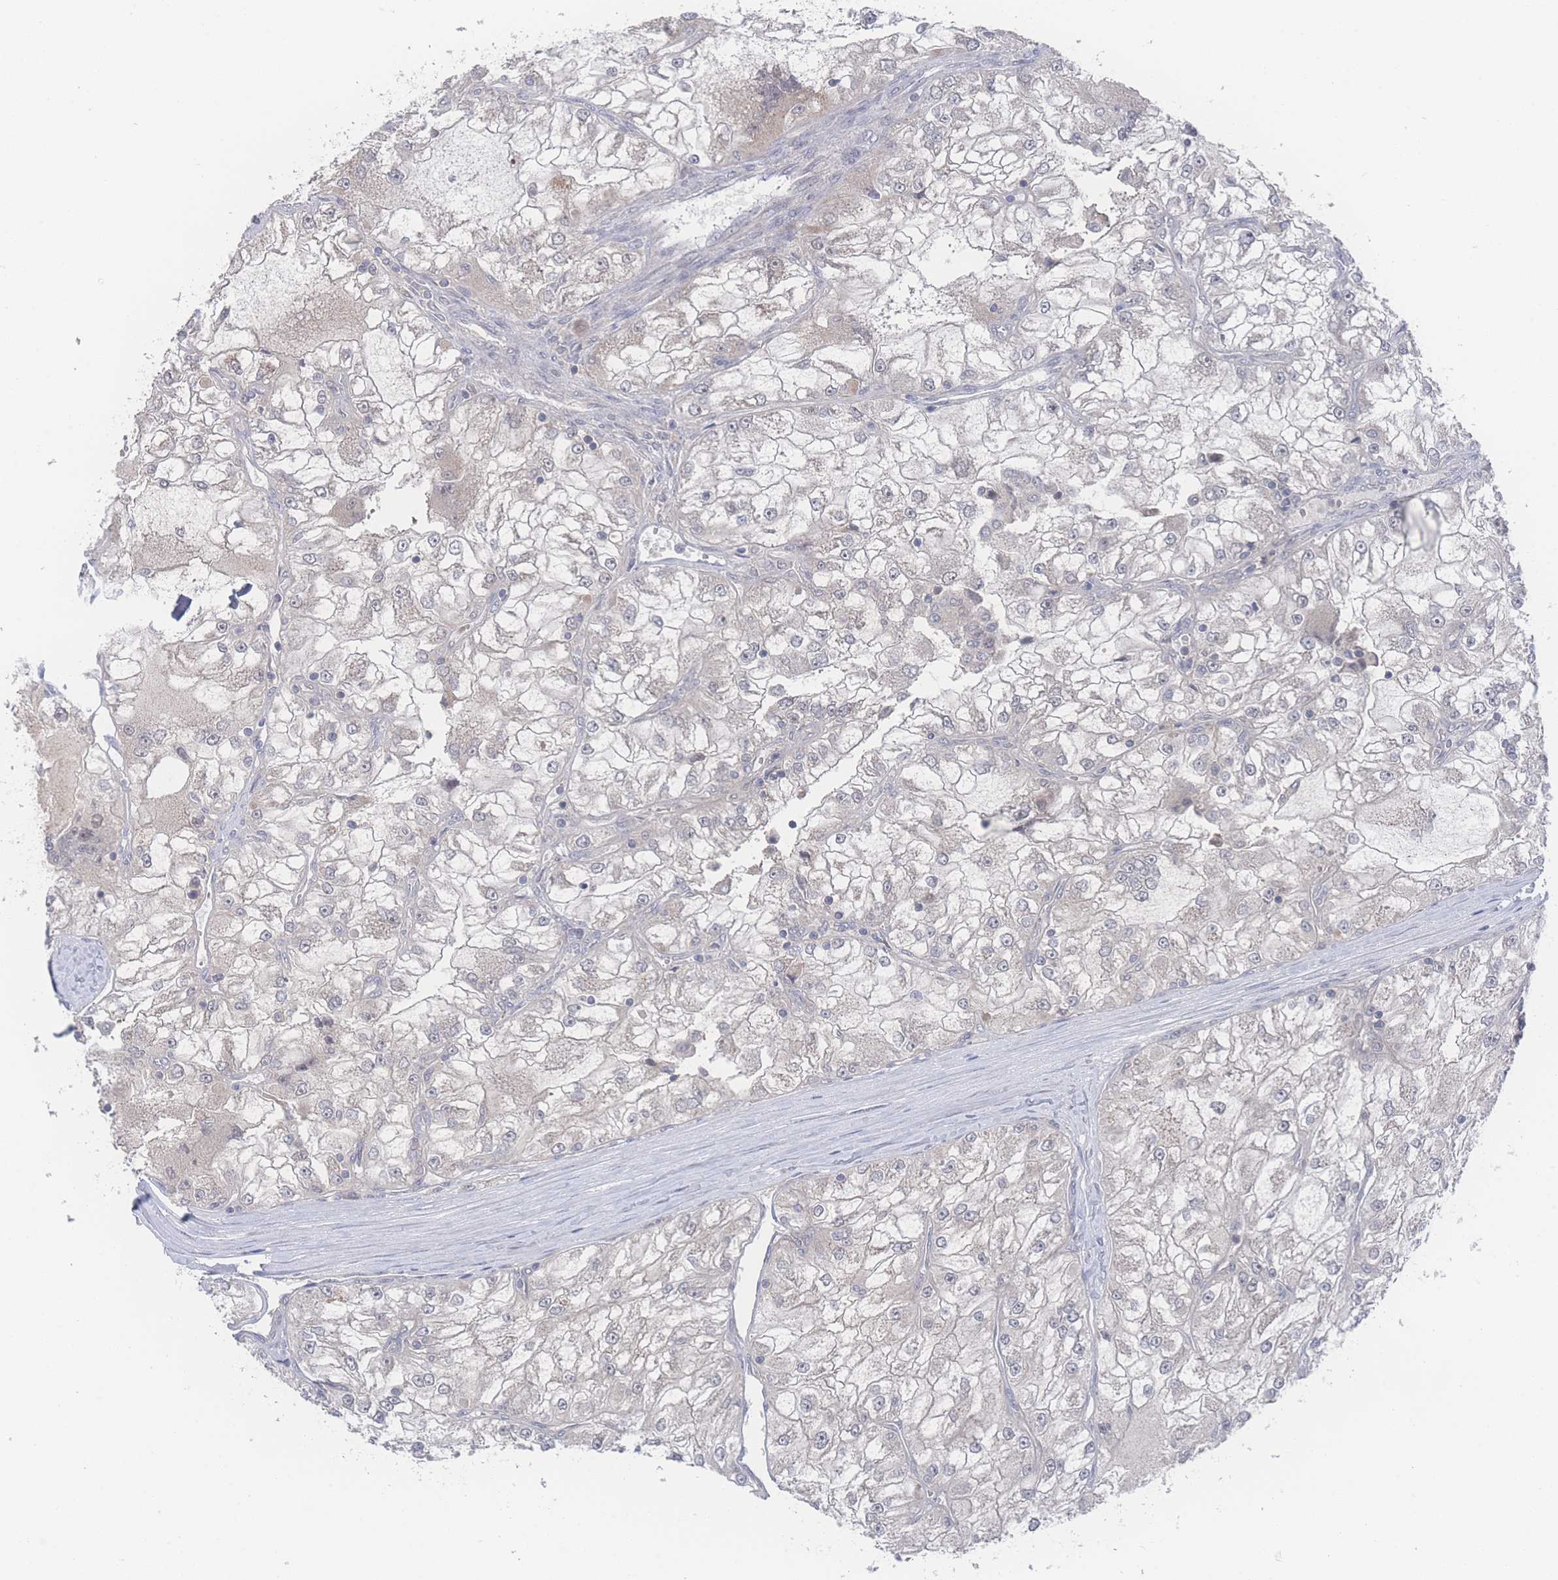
{"staining": {"intensity": "weak", "quantity": "<25%", "location": "cytoplasmic/membranous"}, "tissue": "renal cancer", "cell_type": "Tumor cells", "image_type": "cancer", "snomed": [{"axis": "morphology", "description": "Adenocarcinoma, NOS"}, {"axis": "topography", "description": "Kidney"}], "caption": "An immunohistochemistry image of adenocarcinoma (renal) is shown. There is no staining in tumor cells of adenocarcinoma (renal).", "gene": "NBEAL1", "patient": {"sex": "female", "age": 72}}